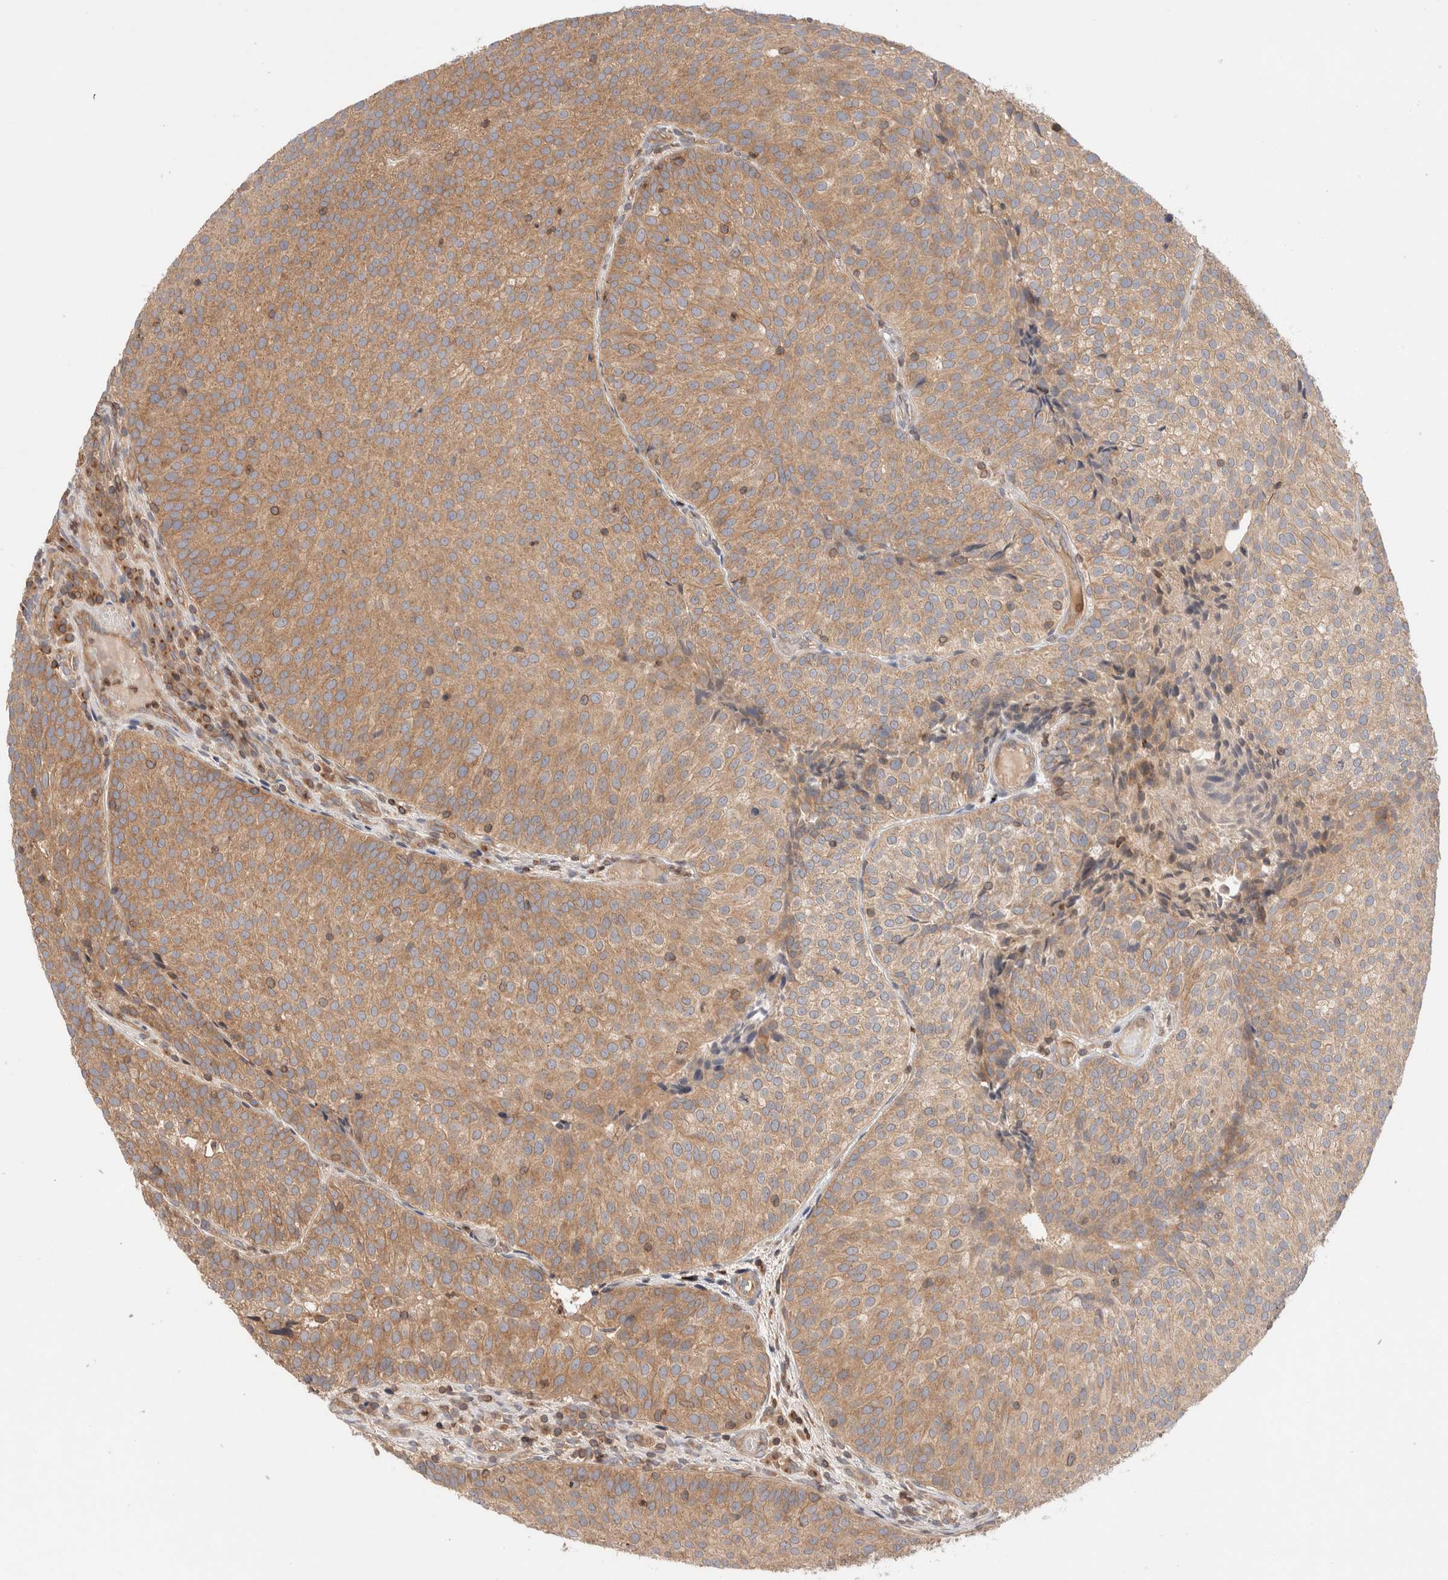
{"staining": {"intensity": "moderate", "quantity": ">75%", "location": "cytoplasmic/membranous"}, "tissue": "urothelial cancer", "cell_type": "Tumor cells", "image_type": "cancer", "snomed": [{"axis": "morphology", "description": "Urothelial carcinoma, Low grade"}, {"axis": "topography", "description": "Urinary bladder"}], "caption": "DAB immunohistochemical staining of human urothelial cancer shows moderate cytoplasmic/membranous protein positivity in approximately >75% of tumor cells.", "gene": "SIKE1", "patient": {"sex": "male", "age": 86}}